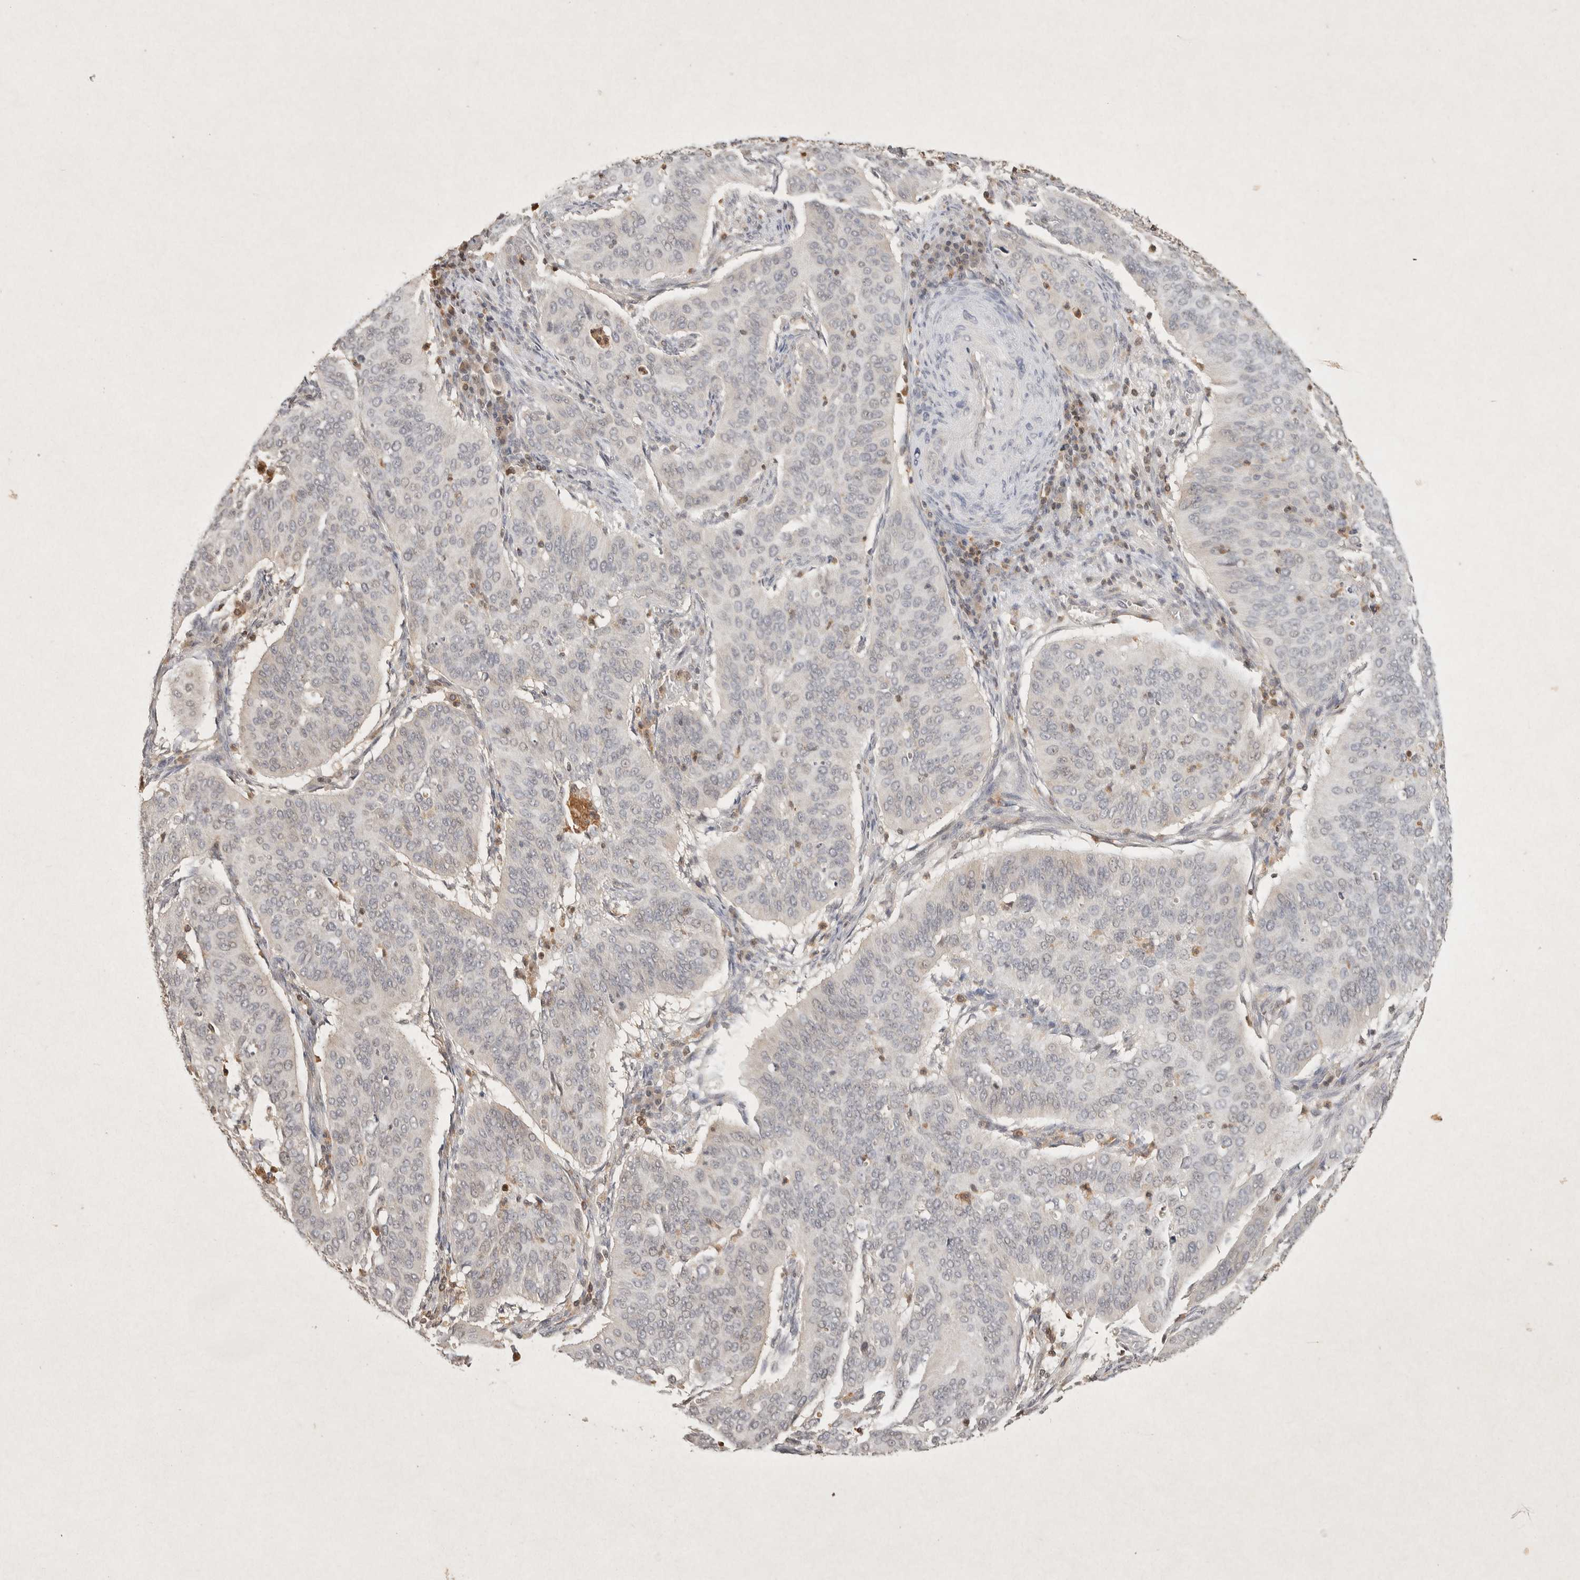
{"staining": {"intensity": "negative", "quantity": "none", "location": "none"}, "tissue": "cervical cancer", "cell_type": "Tumor cells", "image_type": "cancer", "snomed": [{"axis": "morphology", "description": "Normal tissue, NOS"}, {"axis": "morphology", "description": "Squamous cell carcinoma, NOS"}, {"axis": "topography", "description": "Cervix"}], "caption": "An immunohistochemistry (IHC) photomicrograph of cervical cancer is shown. There is no staining in tumor cells of cervical cancer.", "gene": "RAC2", "patient": {"sex": "female", "age": 39}}